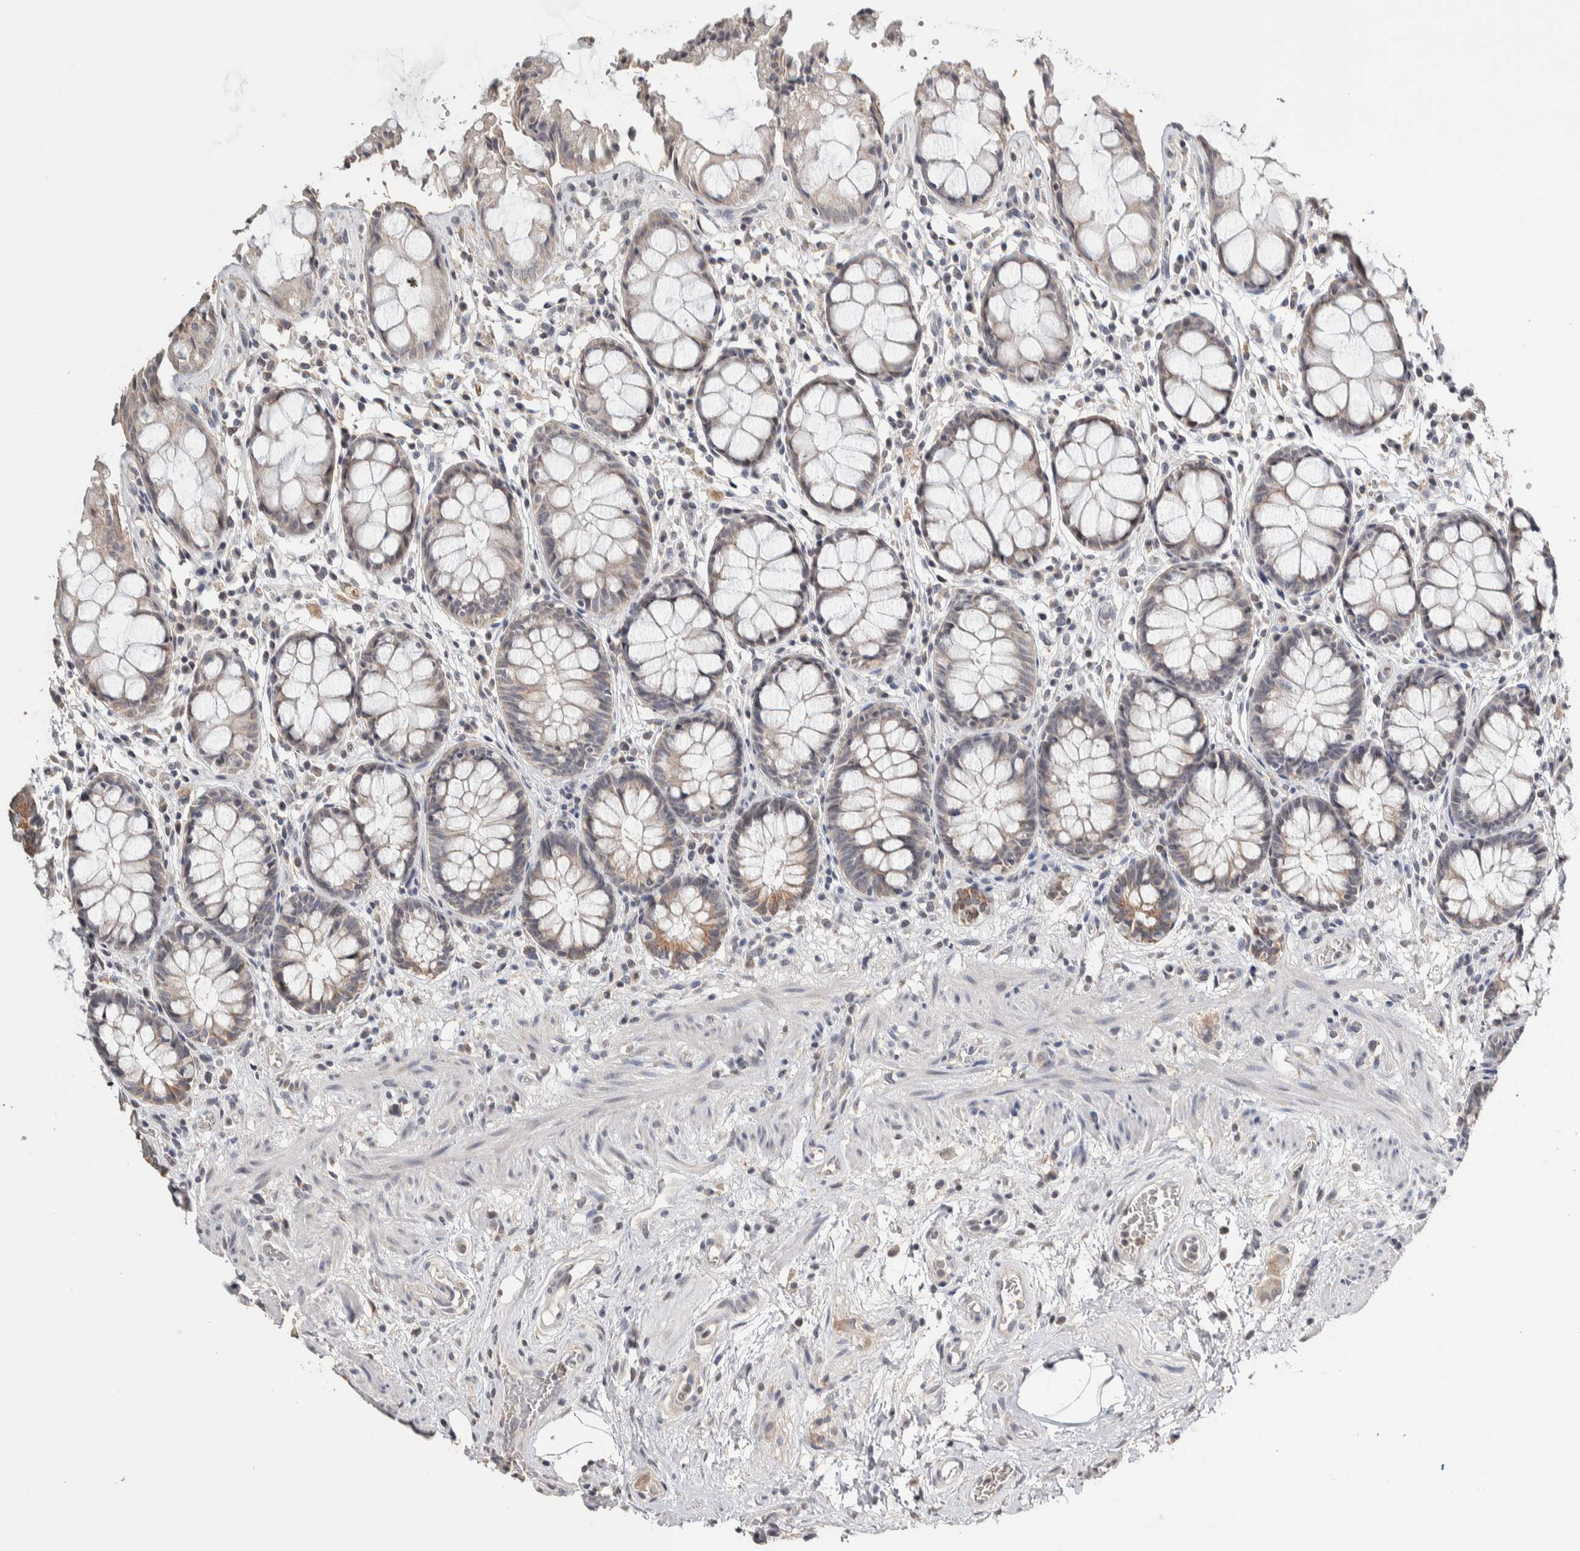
{"staining": {"intensity": "weak", "quantity": "<25%", "location": "cytoplasmic/membranous"}, "tissue": "rectum", "cell_type": "Glandular cells", "image_type": "normal", "snomed": [{"axis": "morphology", "description": "Normal tissue, NOS"}, {"axis": "topography", "description": "Rectum"}], "caption": "The immunohistochemistry (IHC) image has no significant expression in glandular cells of rectum.", "gene": "CRAT", "patient": {"sex": "male", "age": 64}}